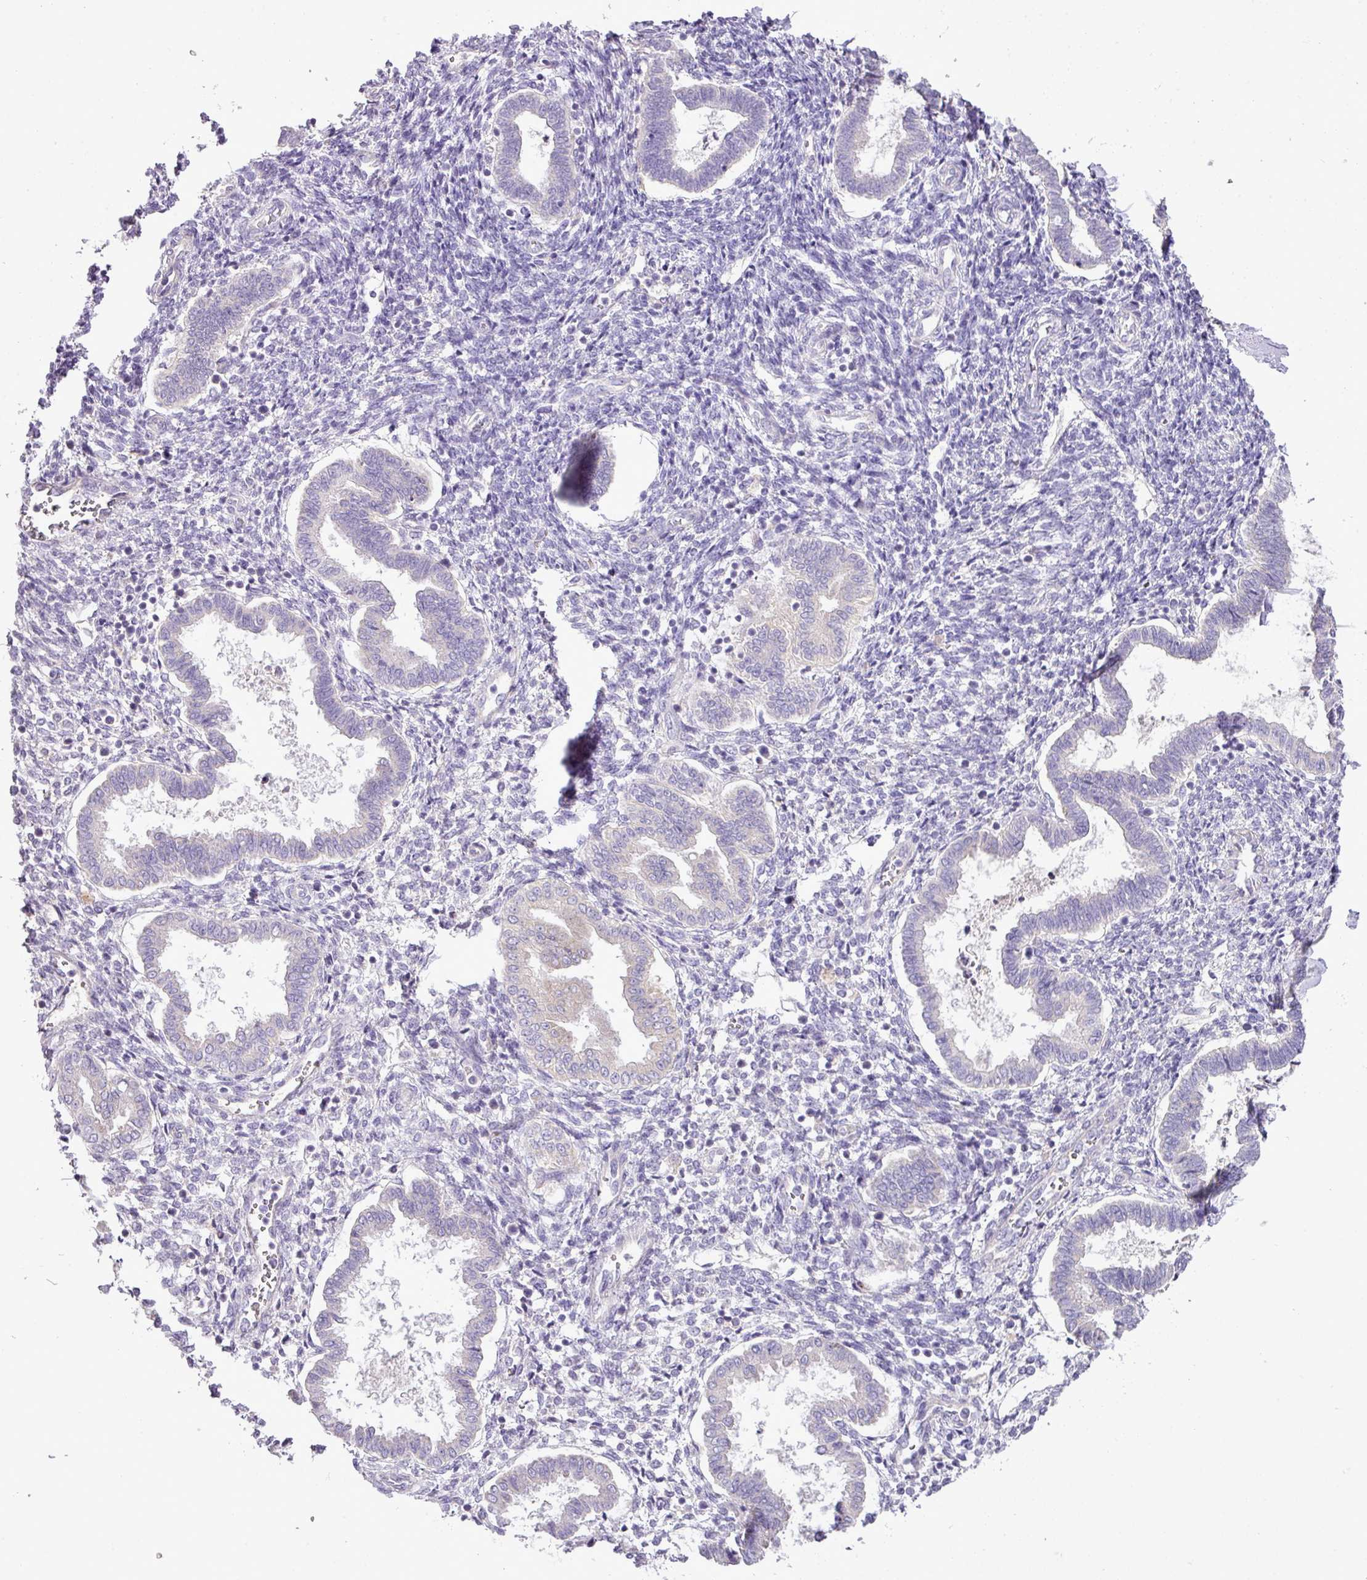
{"staining": {"intensity": "negative", "quantity": "none", "location": "none"}, "tissue": "endometrium", "cell_type": "Cells in endometrial stroma", "image_type": "normal", "snomed": [{"axis": "morphology", "description": "Normal tissue, NOS"}, {"axis": "topography", "description": "Endometrium"}], "caption": "This micrograph is of unremarkable endometrium stained with immunohistochemistry (IHC) to label a protein in brown with the nuclei are counter-stained blue. There is no expression in cells in endometrial stroma. (DAB (3,3'-diaminobenzidine) immunohistochemistry visualized using brightfield microscopy, high magnification).", "gene": "BRINP2", "patient": {"sex": "female", "age": 24}}